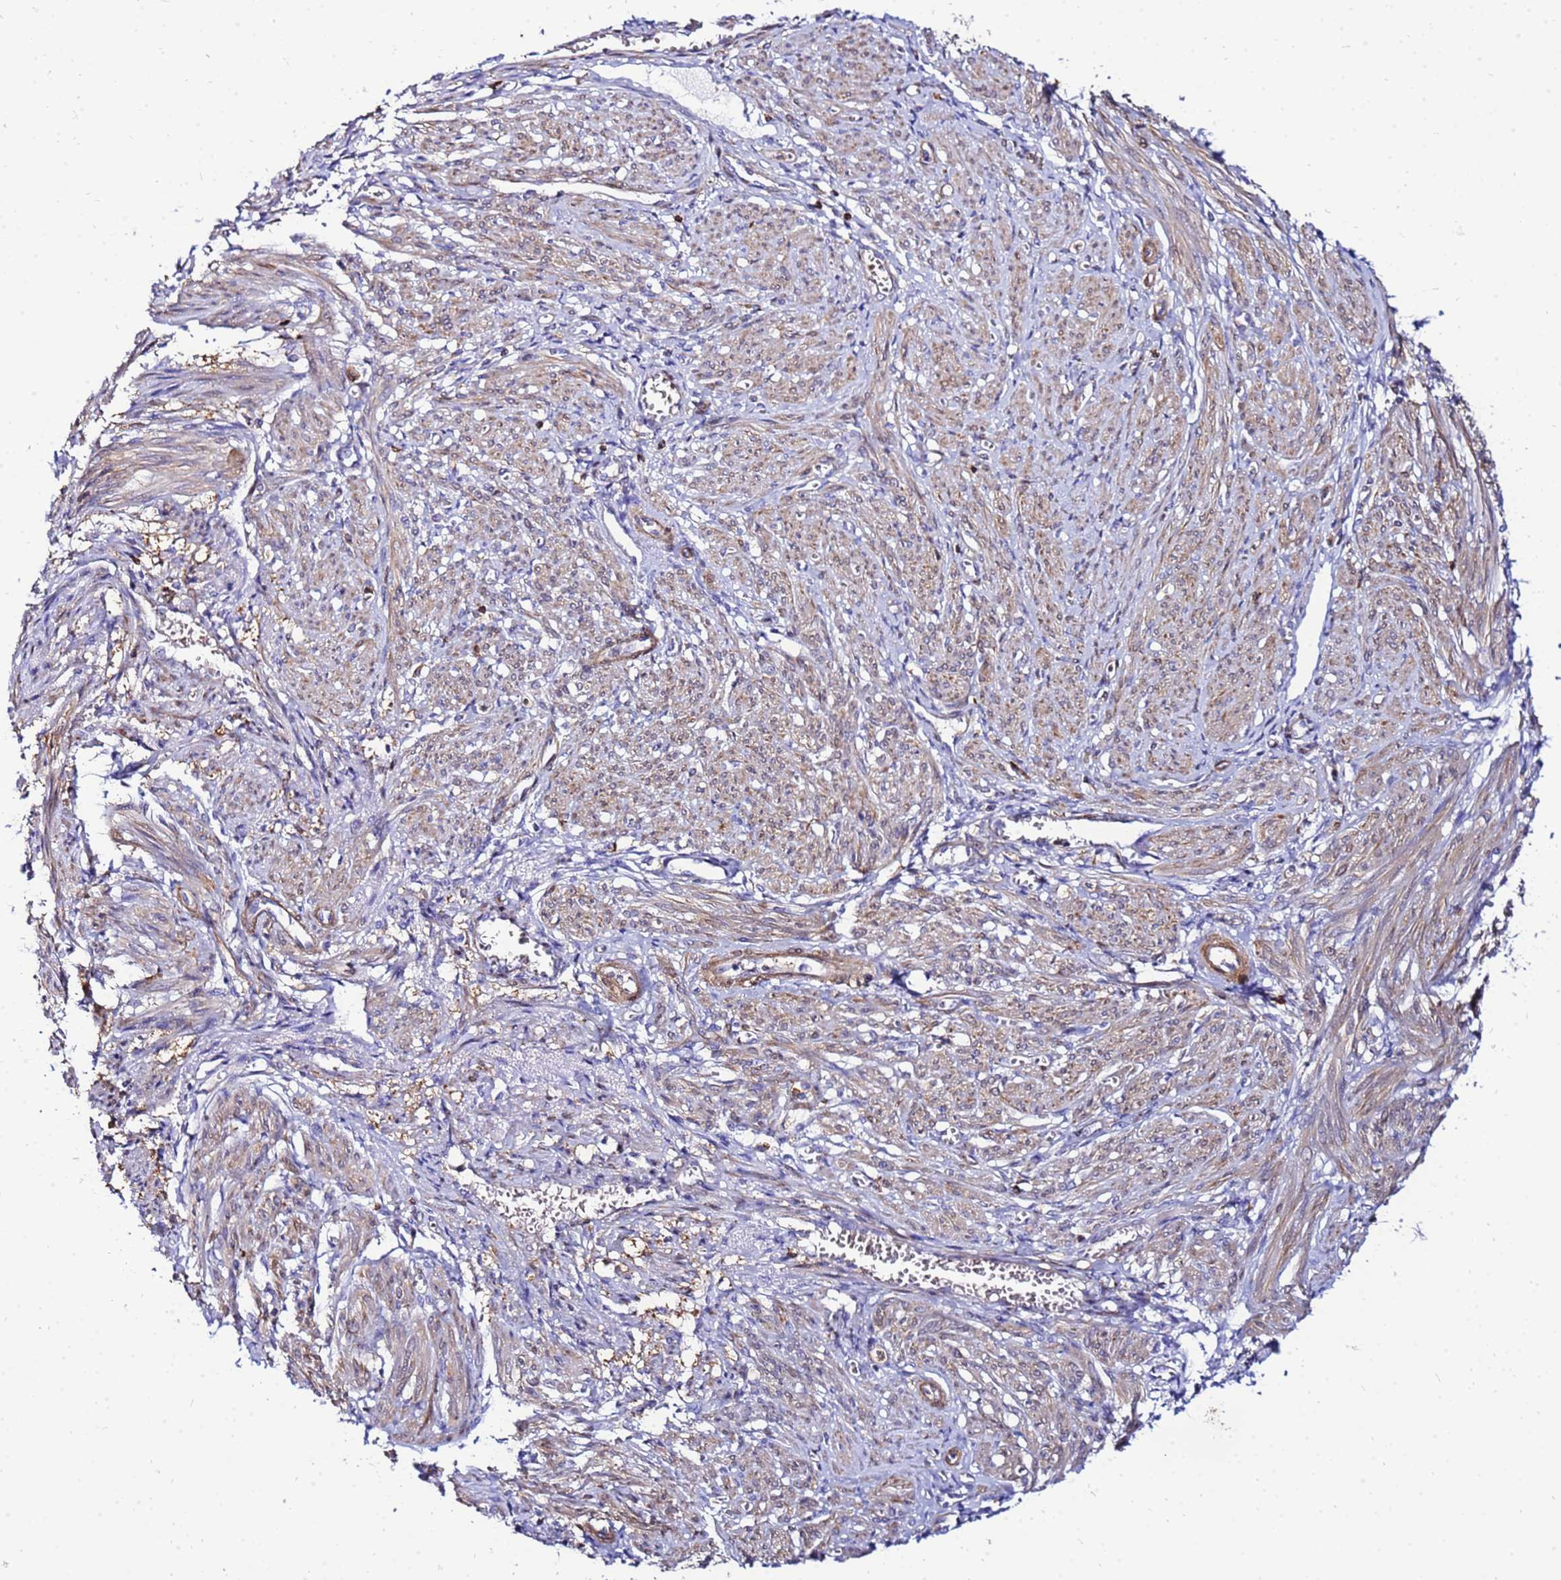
{"staining": {"intensity": "moderate", "quantity": "25%-75%", "location": "cytoplasmic/membranous"}, "tissue": "smooth muscle", "cell_type": "Smooth muscle cells", "image_type": "normal", "snomed": [{"axis": "morphology", "description": "Normal tissue, NOS"}, {"axis": "topography", "description": "Smooth muscle"}], "caption": "A micrograph of smooth muscle stained for a protein reveals moderate cytoplasmic/membranous brown staining in smooth muscle cells.", "gene": "DBNDD2", "patient": {"sex": "female", "age": 39}}